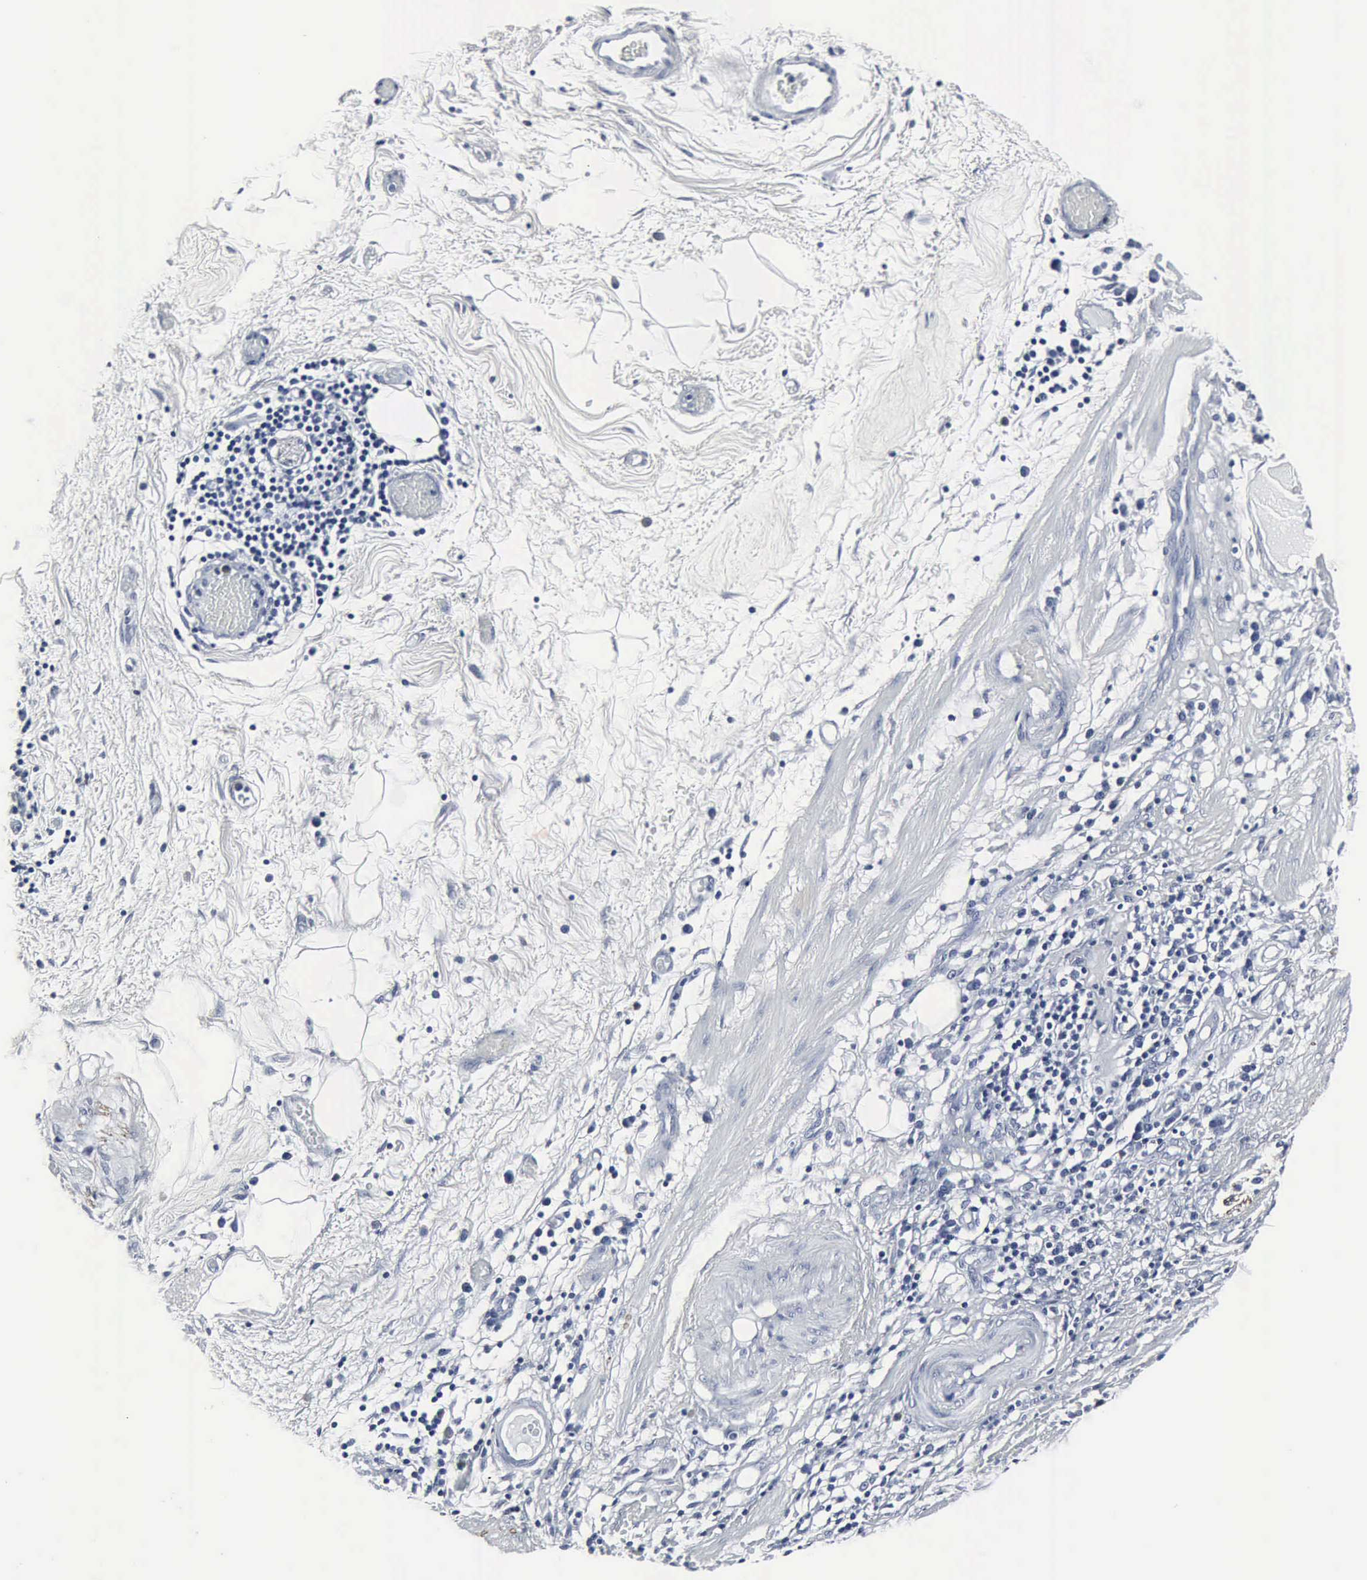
{"staining": {"intensity": "negative", "quantity": "none", "location": "none"}, "tissue": "stomach cancer", "cell_type": "Tumor cells", "image_type": "cancer", "snomed": [{"axis": "morphology", "description": "Adenocarcinoma, NOS"}, {"axis": "topography", "description": "Stomach, lower"}], "caption": "IHC photomicrograph of human stomach adenocarcinoma stained for a protein (brown), which shows no positivity in tumor cells.", "gene": "SNAP25", "patient": {"sex": "female", "age": 86}}